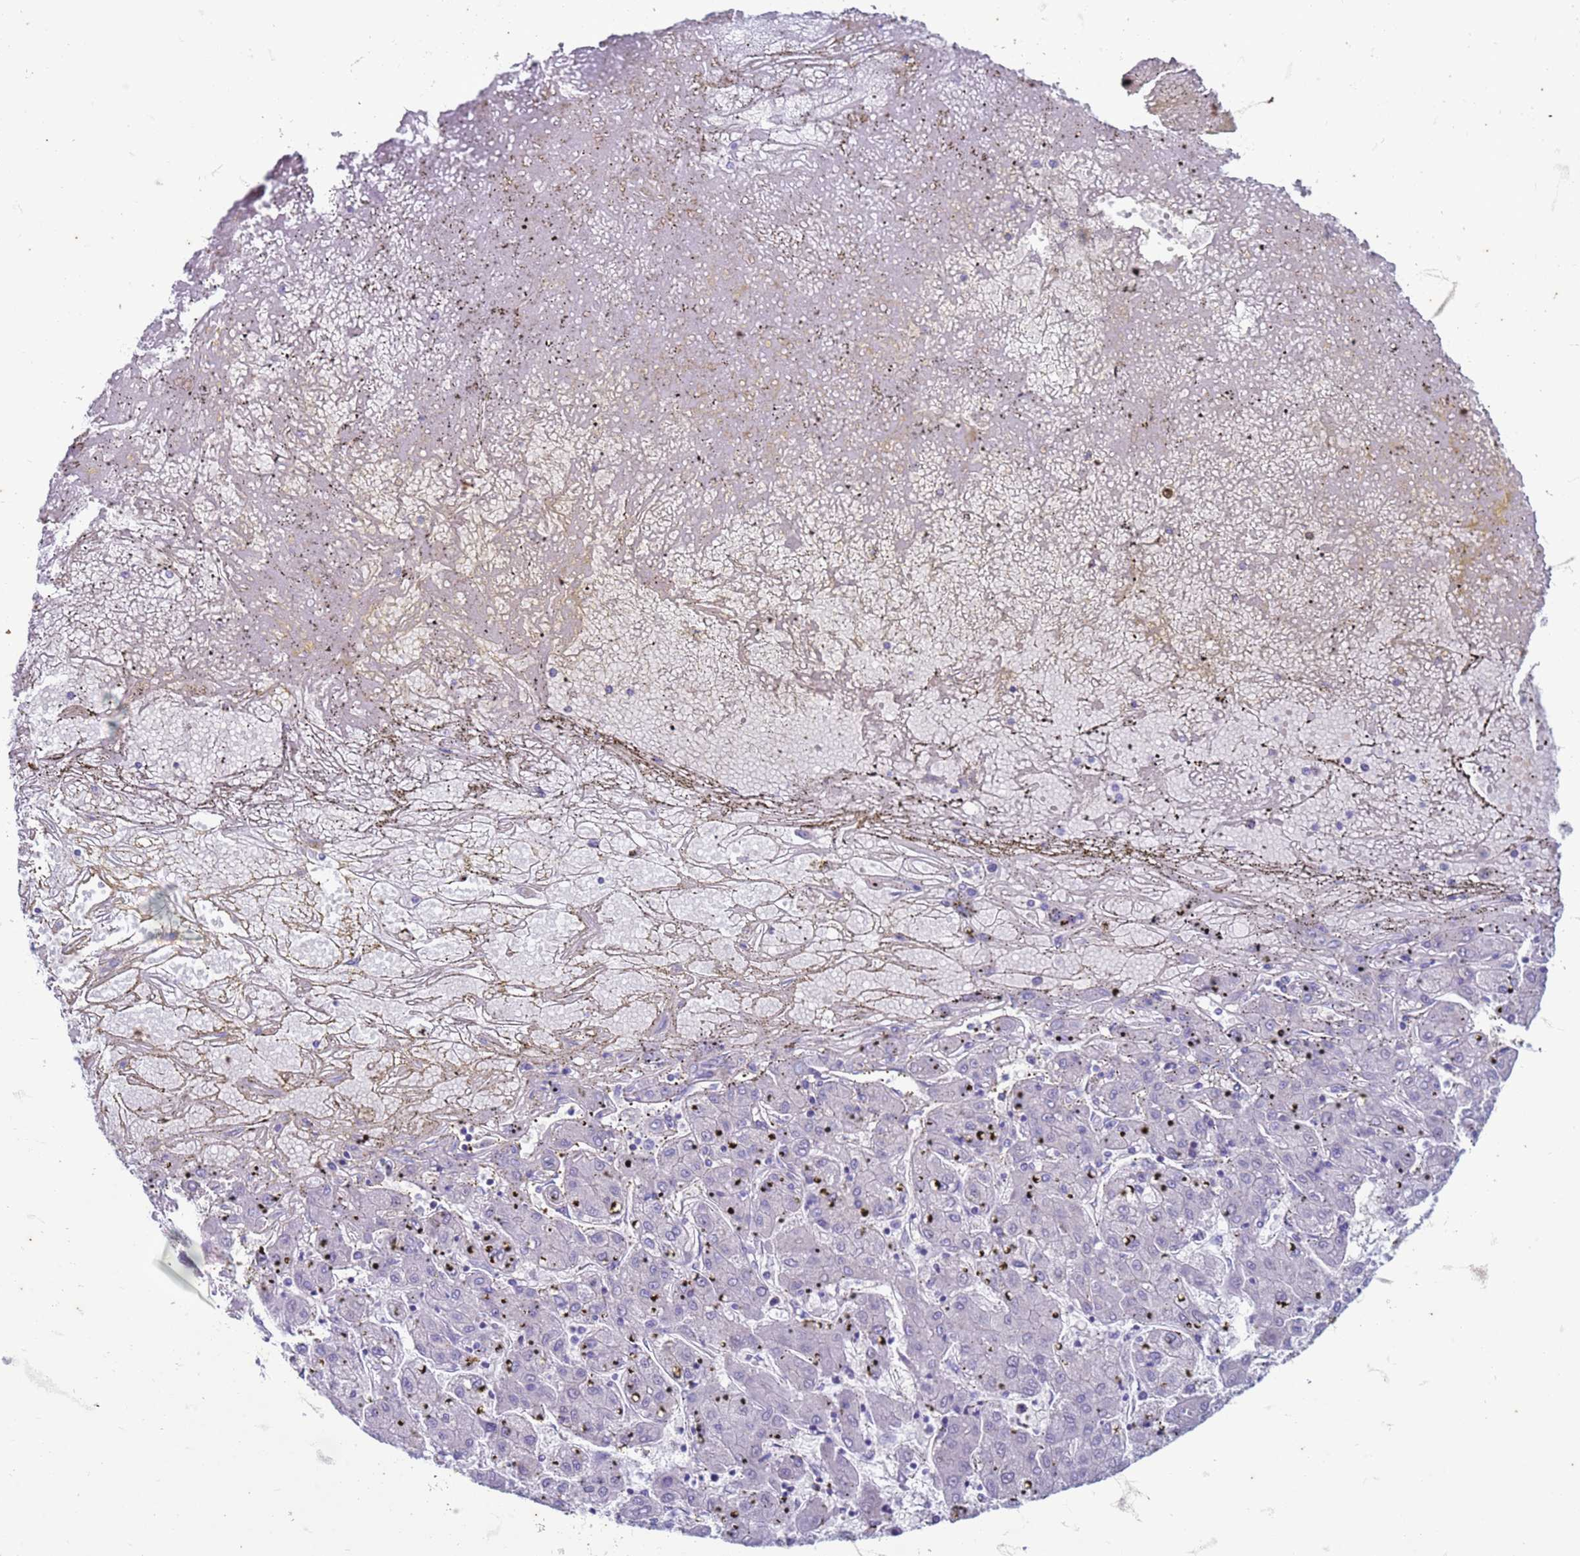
{"staining": {"intensity": "negative", "quantity": "none", "location": "none"}, "tissue": "liver cancer", "cell_type": "Tumor cells", "image_type": "cancer", "snomed": [{"axis": "morphology", "description": "Carcinoma, Hepatocellular, NOS"}, {"axis": "topography", "description": "Liver"}], "caption": "Tumor cells show no significant positivity in liver cancer (hepatocellular carcinoma).", "gene": "SUCO", "patient": {"sex": "male", "age": 72}}